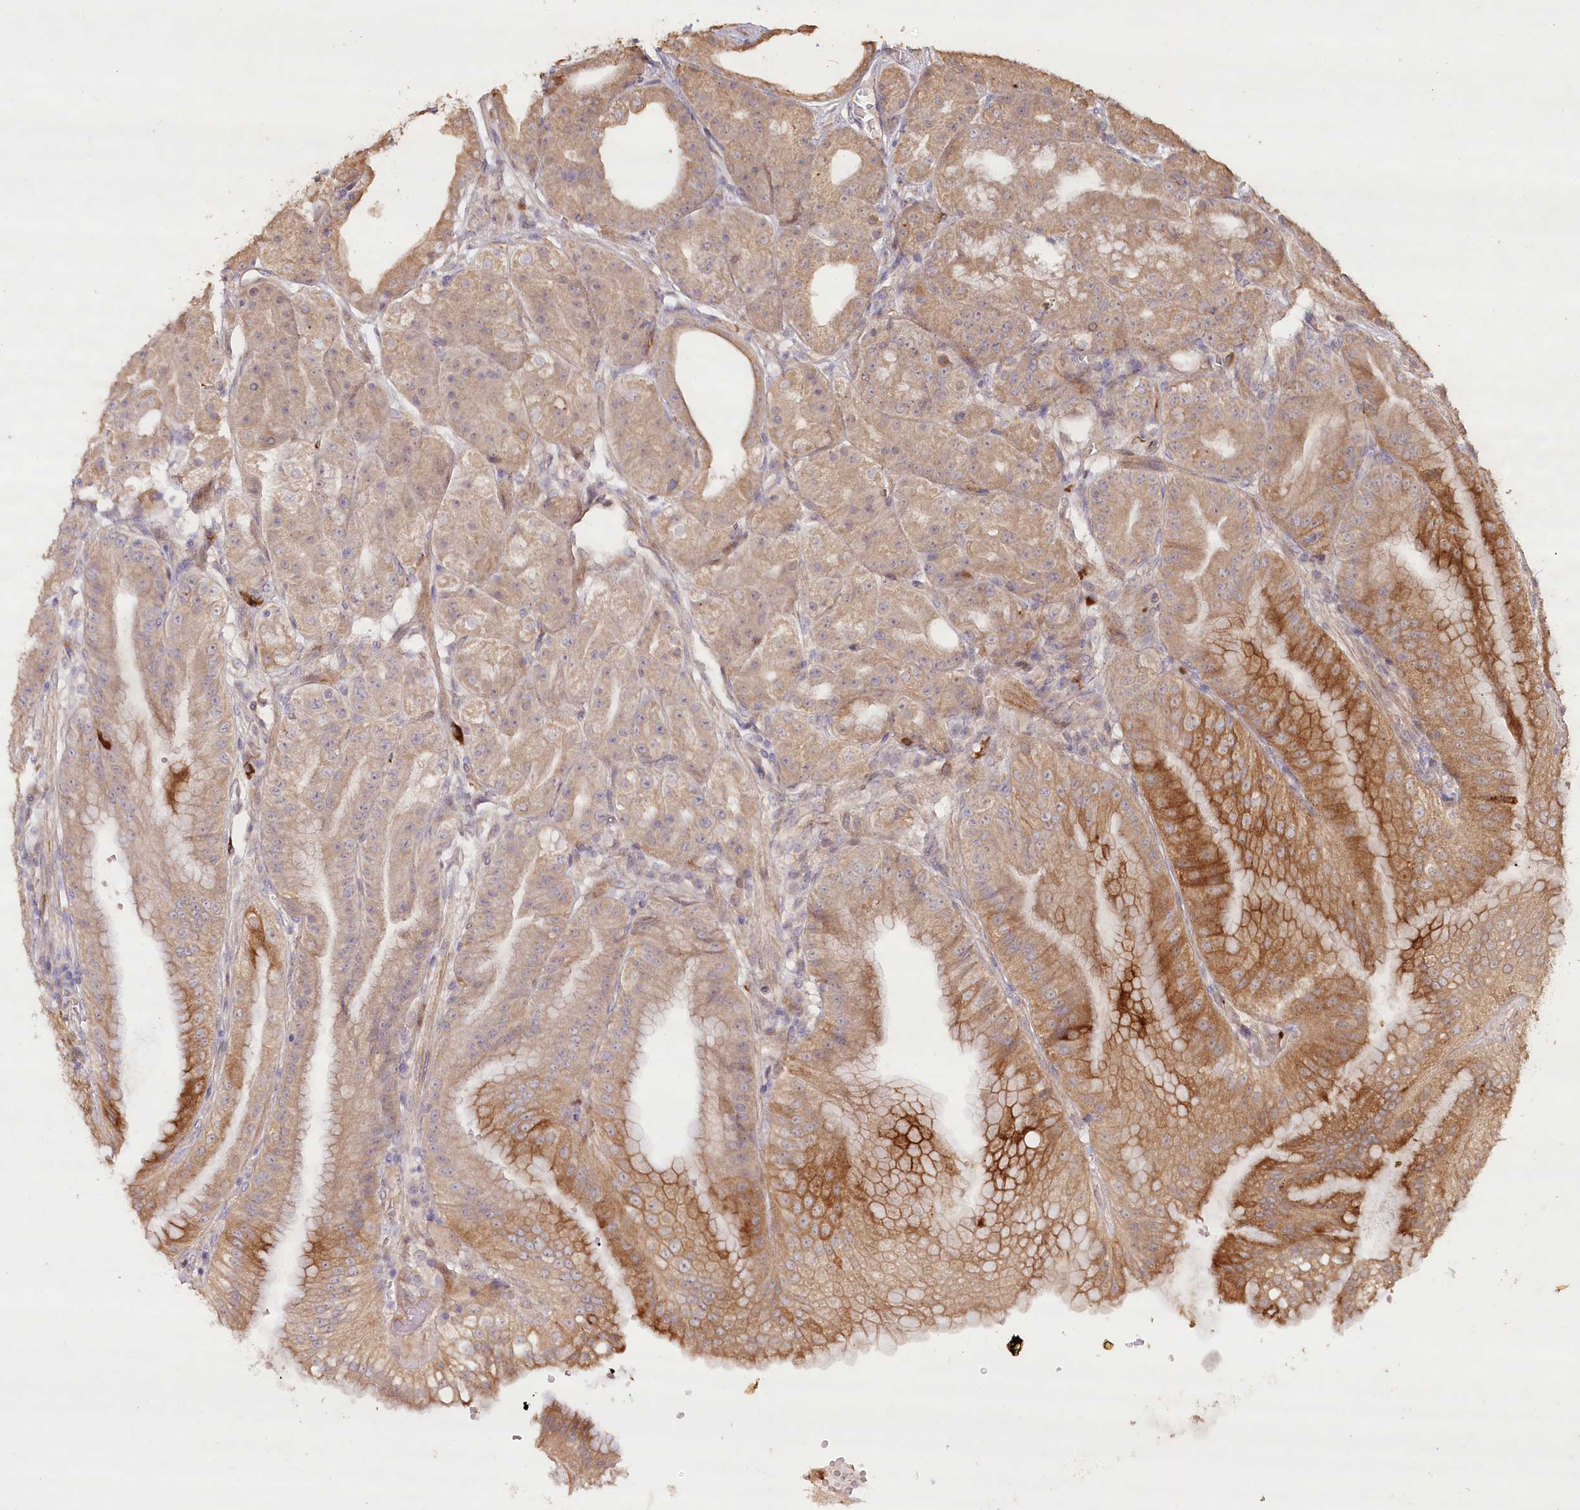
{"staining": {"intensity": "strong", "quantity": "25%-75%", "location": "cytoplasmic/membranous"}, "tissue": "stomach", "cell_type": "Glandular cells", "image_type": "normal", "snomed": [{"axis": "morphology", "description": "Normal tissue, NOS"}, {"axis": "topography", "description": "Stomach, upper"}, {"axis": "topography", "description": "Stomach, lower"}], "caption": "The immunohistochemical stain labels strong cytoplasmic/membranous expression in glandular cells of benign stomach. (DAB (3,3'-diaminobenzidine) = brown stain, brightfield microscopy at high magnification).", "gene": "IRAK1BP1", "patient": {"sex": "male", "age": 71}}